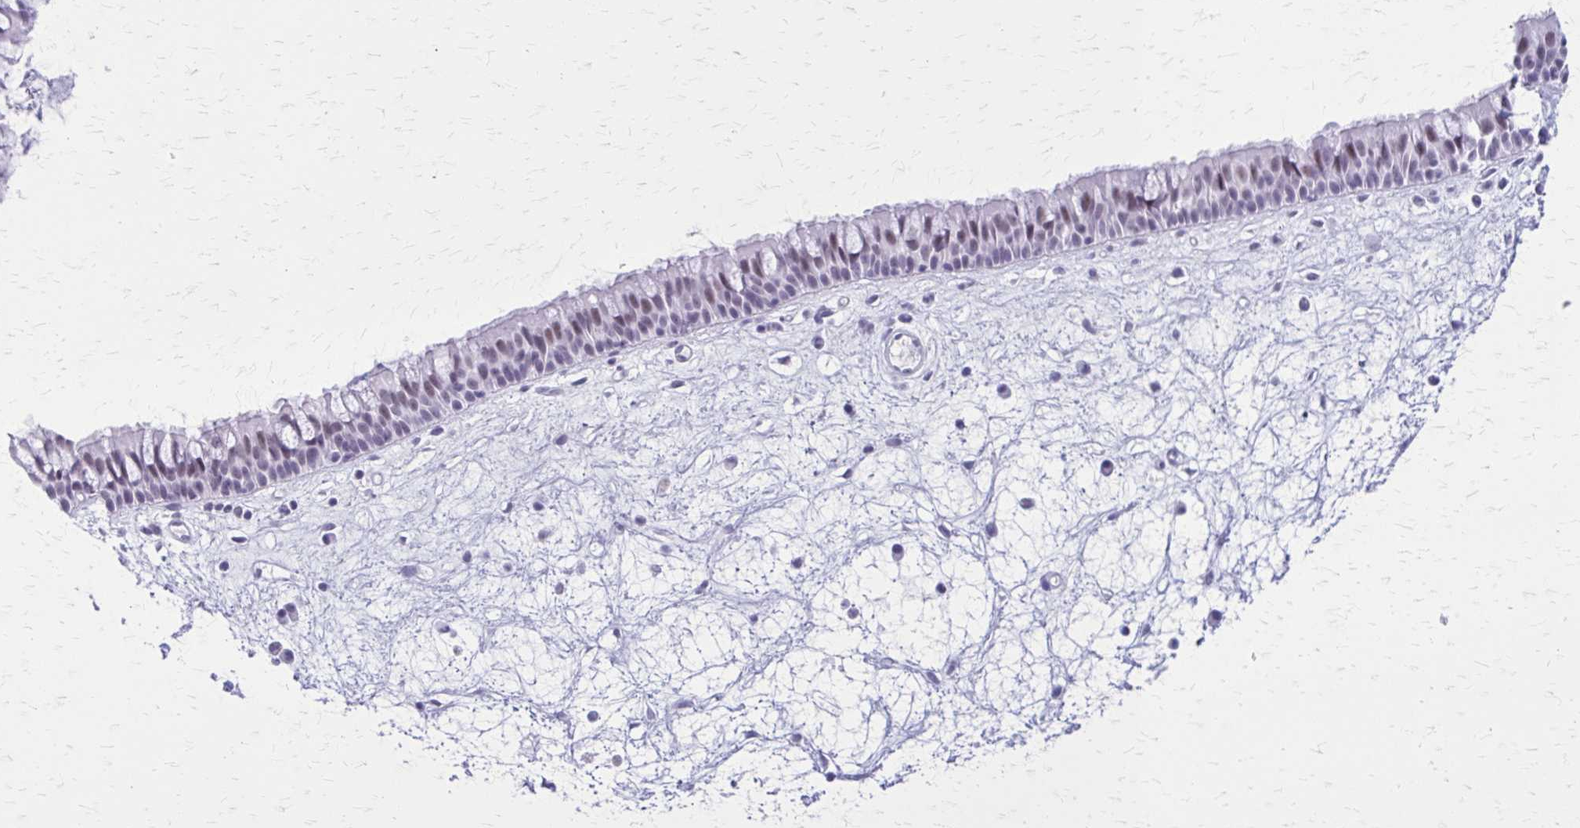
{"staining": {"intensity": "negative", "quantity": "none", "location": "none"}, "tissue": "nasopharynx", "cell_type": "Respiratory epithelial cells", "image_type": "normal", "snomed": [{"axis": "morphology", "description": "Normal tissue, NOS"}, {"axis": "topography", "description": "Nasopharynx"}], "caption": "IHC photomicrograph of unremarkable nasopharynx: nasopharynx stained with DAB exhibits no significant protein staining in respiratory epithelial cells. (IHC, brightfield microscopy, high magnification).", "gene": "GAD1", "patient": {"sex": "male", "age": 69}}